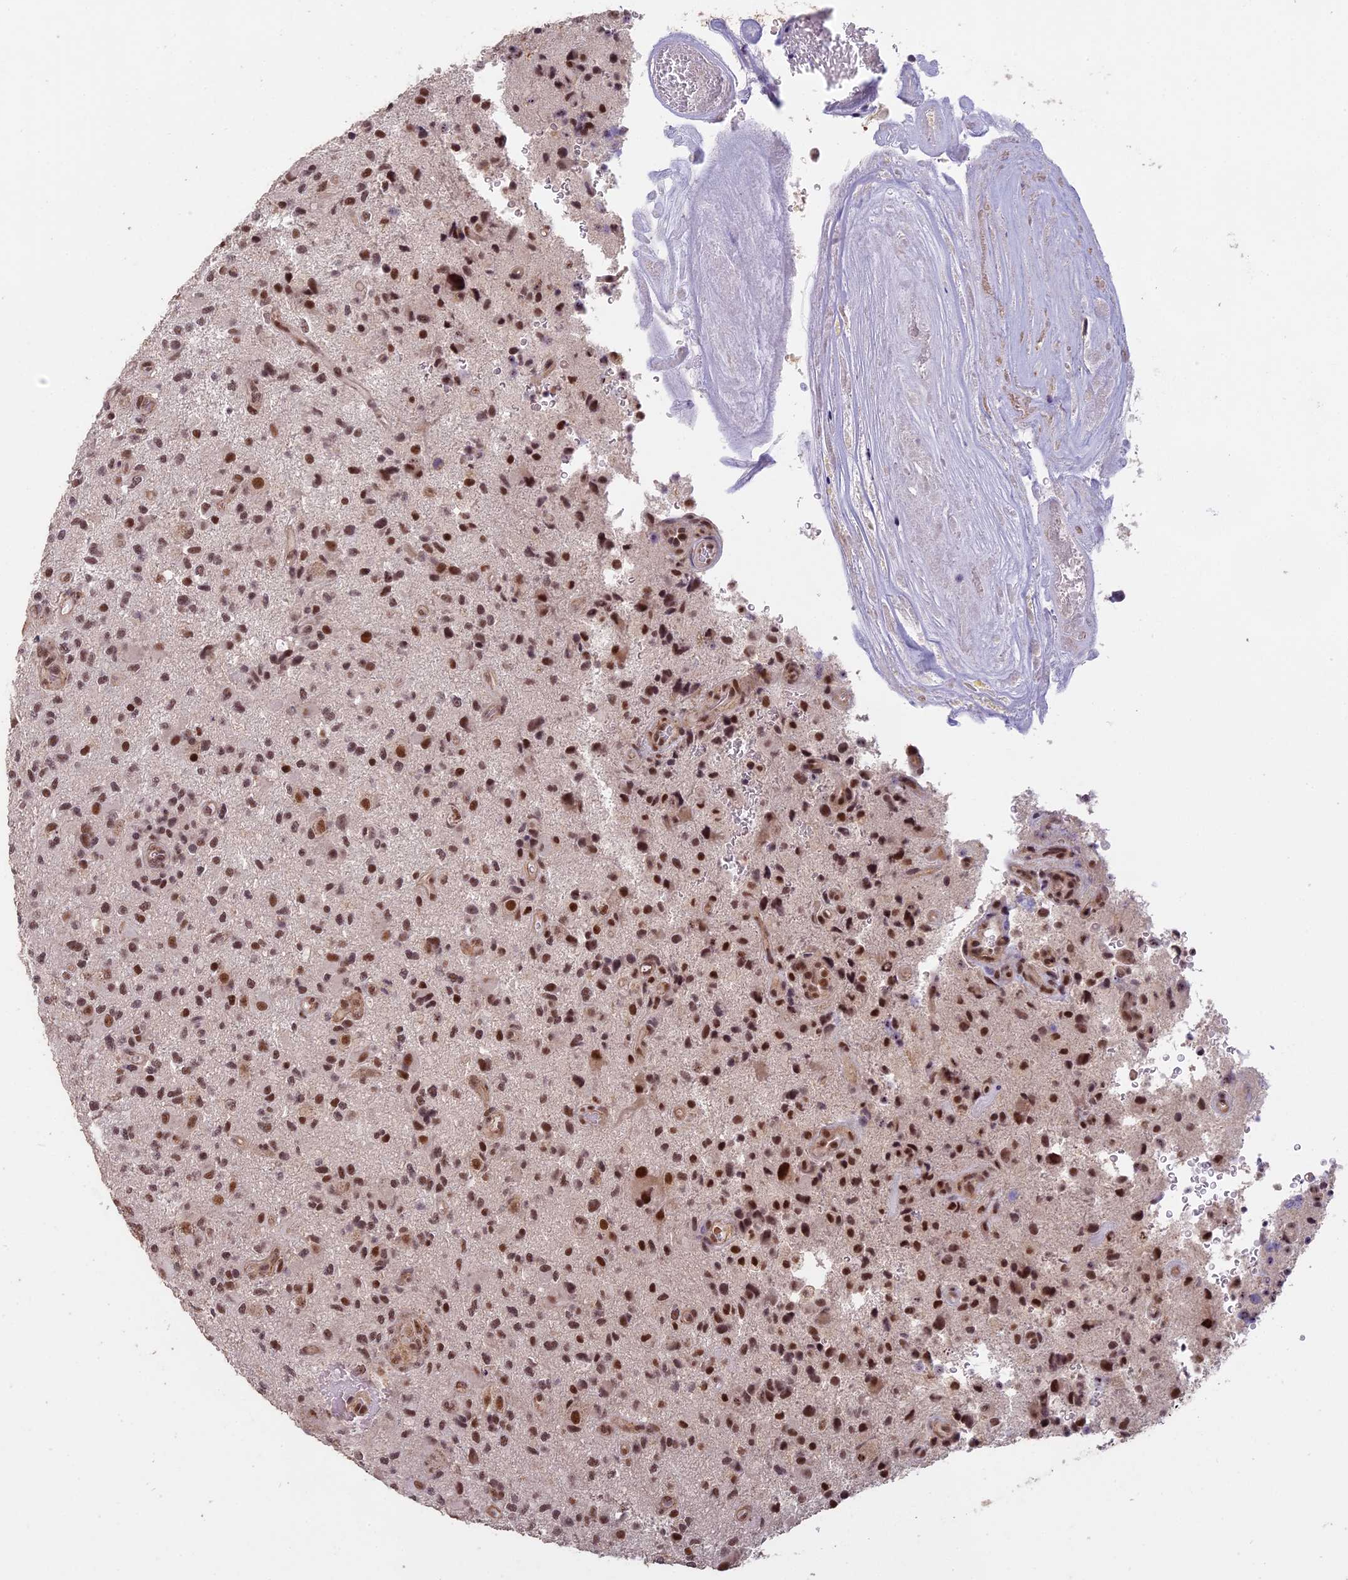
{"staining": {"intensity": "moderate", "quantity": ">75%", "location": "nuclear"}, "tissue": "glioma", "cell_type": "Tumor cells", "image_type": "cancer", "snomed": [{"axis": "morphology", "description": "Glioma, malignant, High grade"}, {"axis": "topography", "description": "Brain"}], "caption": "Brown immunohistochemical staining in human glioma shows moderate nuclear staining in about >75% of tumor cells.", "gene": "MORF4L1", "patient": {"sex": "male", "age": 47}}